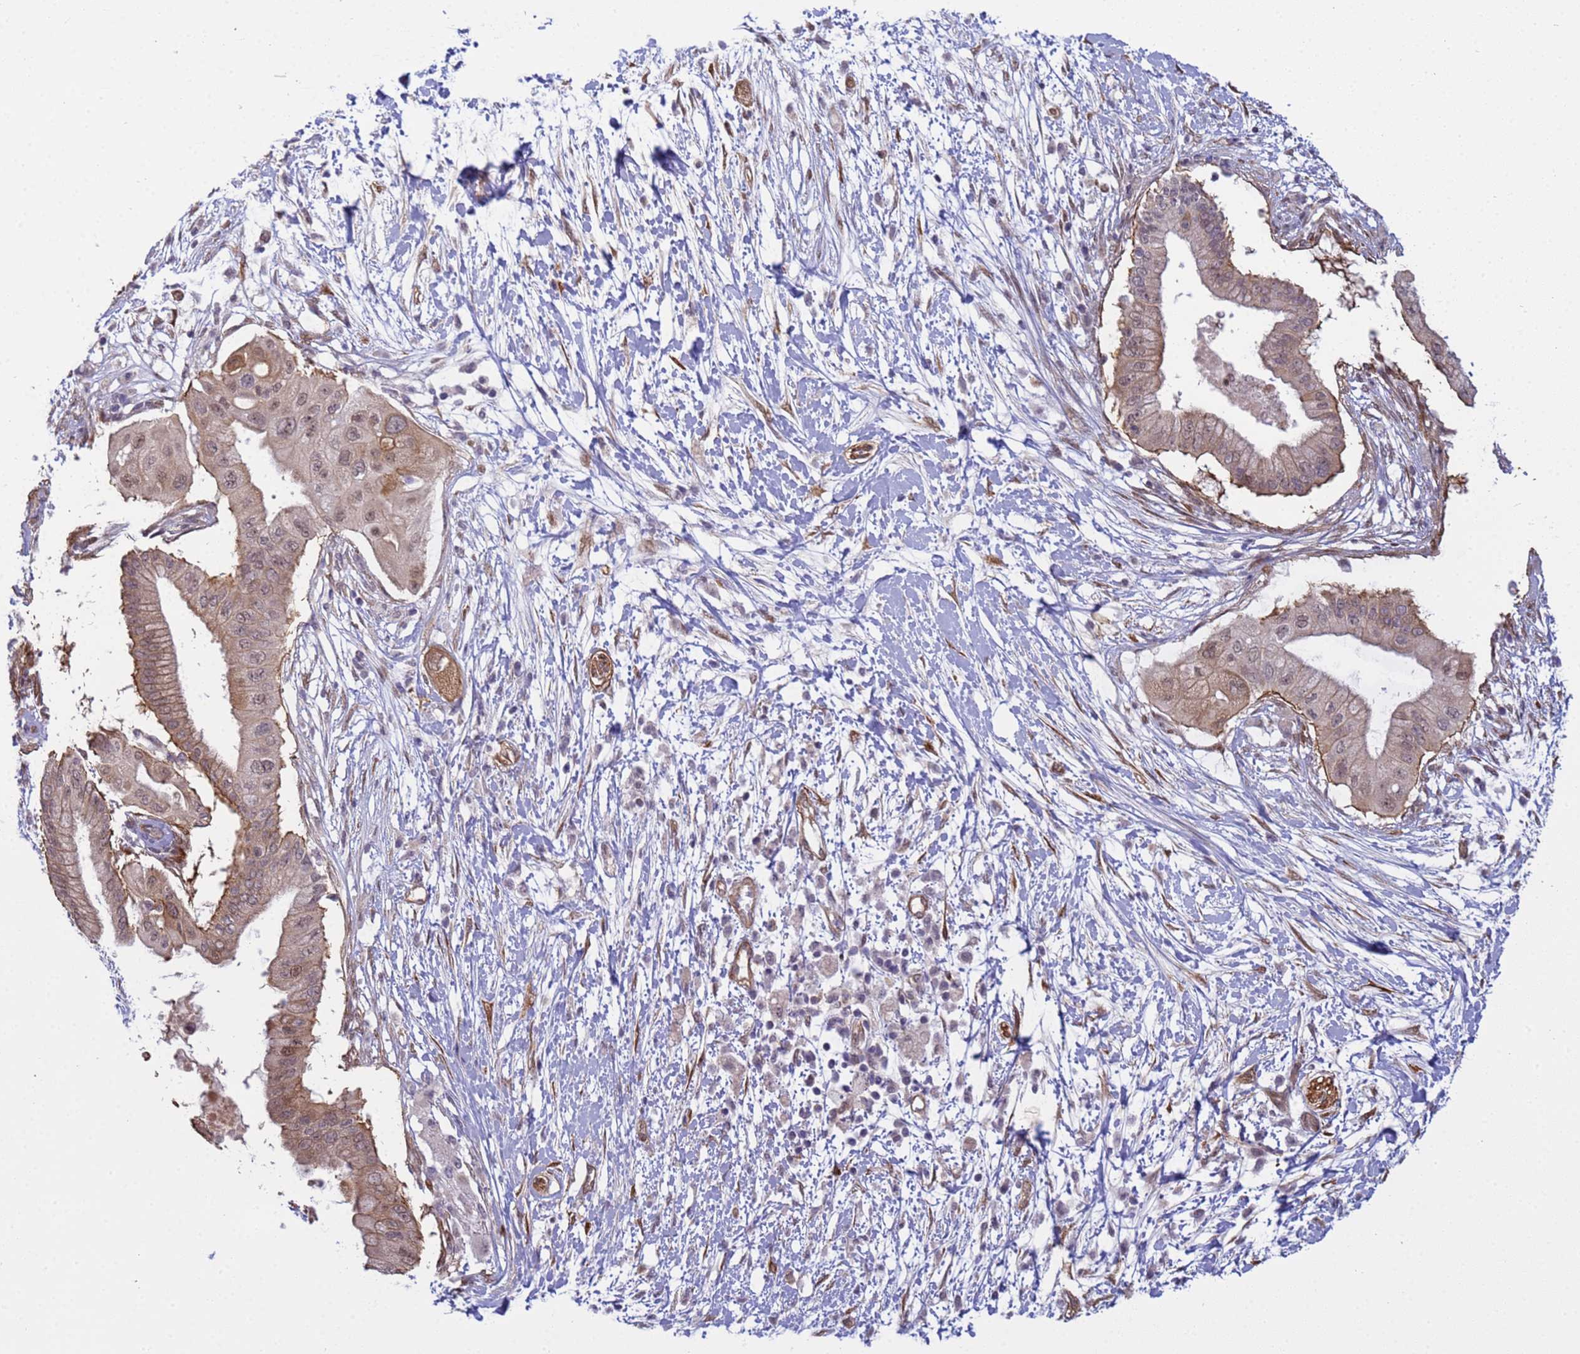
{"staining": {"intensity": "weak", "quantity": ">75%", "location": "cytoplasmic/membranous"}, "tissue": "pancreatic cancer", "cell_type": "Tumor cells", "image_type": "cancer", "snomed": [{"axis": "morphology", "description": "Adenocarcinoma, NOS"}, {"axis": "topography", "description": "Pancreas"}], "caption": "Immunohistochemistry (IHC) staining of pancreatic adenocarcinoma, which shows low levels of weak cytoplasmic/membranous expression in approximately >75% of tumor cells indicating weak cytoplasmic/membranous protein staining. The staining was performed using DAB (3,3'-diaminobenzidine) (brown) for protein detection and nuclei were counterstained in hematoxylin (blue).", "gene": "ITGB4", "patient": {"sex": "male", "age": 68}}